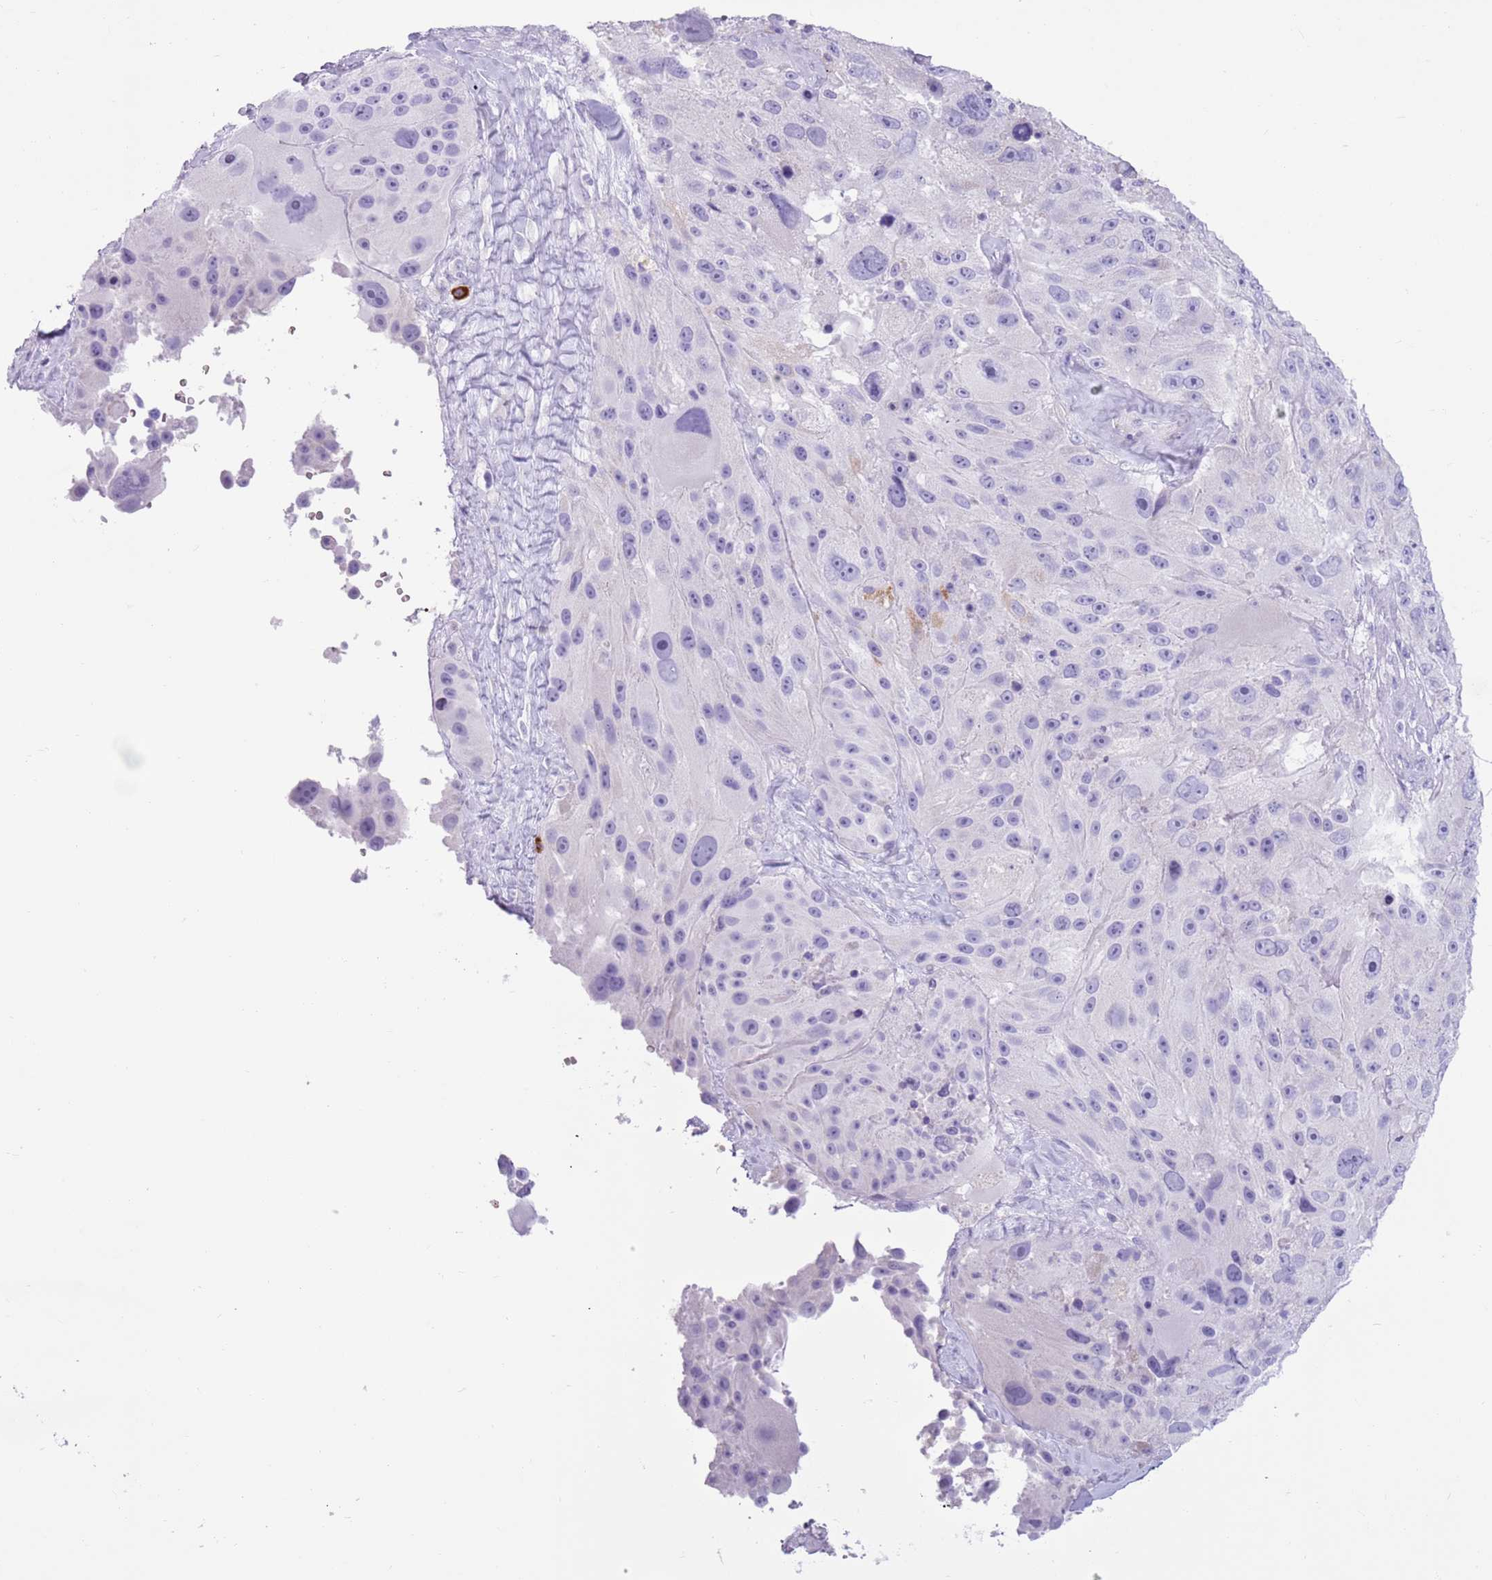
{"staining": {"intensity": "negative", "quantity": "none", "location": "none"}, "tissue": "melanoma", "cell_type": "Tumor cells", "image_type": "cancer", "snomed": [{"axis": "morphology", "description": "Malignant melanoma, Metastatic site"}, {"axis": "topography", "description": "Lymph node"}], "caption": "Immunohistochemical staining of human melanoma exhibits no significant expression in tumor cells.", "gene": "LY6G5B", "patient": {"sex": "male", "age": 62}}